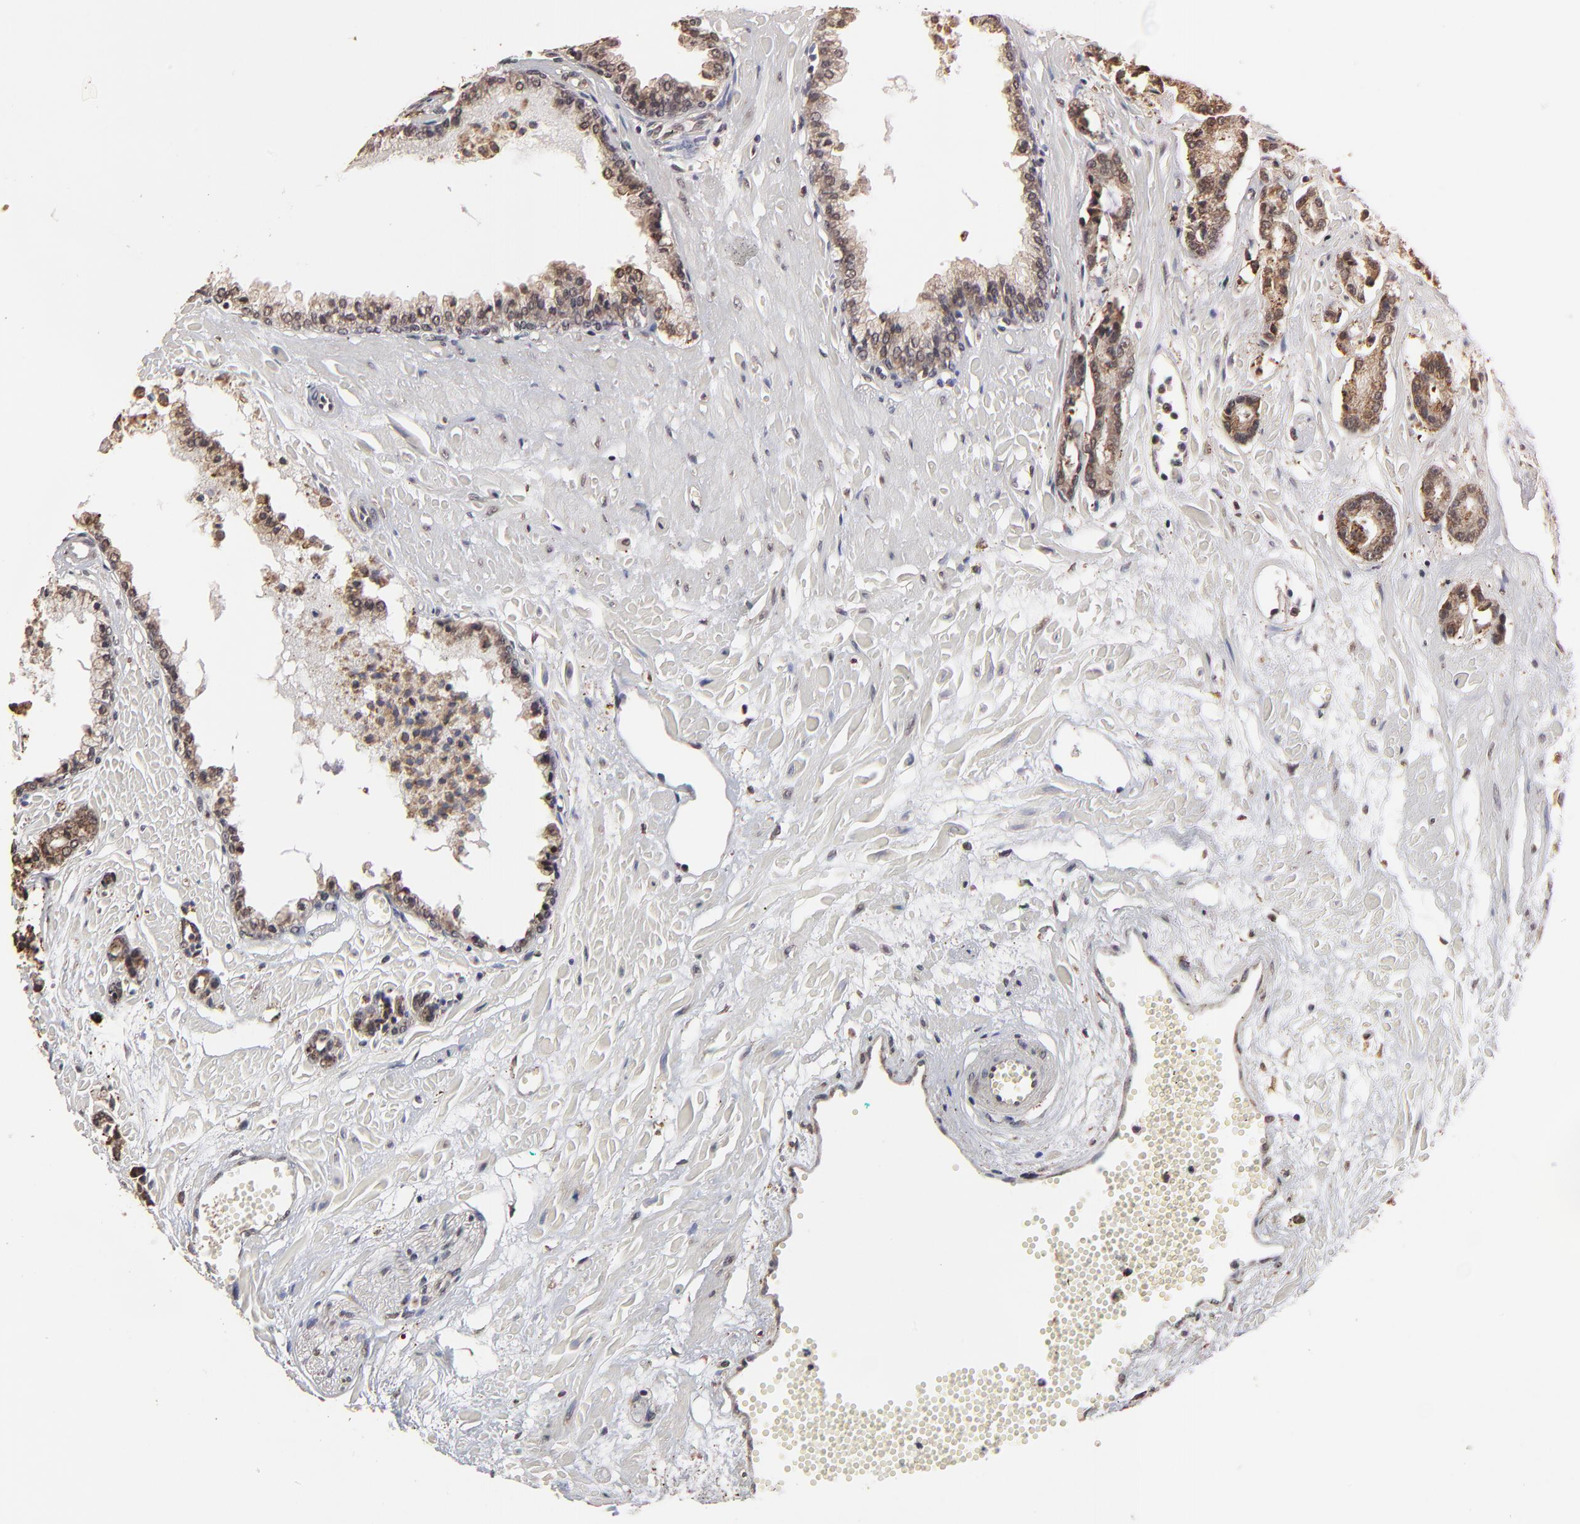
{"staining": {"intensity": "moderate", "quantity": ">75%", "location": "cytoplasmic/membranous"}, "tissue": "prostate cancer", "cell_type": "Tumor cells", "image_type": "cancer", "snomed": [{"axis": "morphology", "description": "Adenocarcinoma, High grade"}, {"axis": "topography", "description": "Prostate"}], "caption": "Immunohistochemistry (IHC) micrograph of prostate cancer (adenocarcinoma (high-grade)) stained for a protein (brown), which exhibits medium levels of moderate cytoplasmic/membranous staining in approximately >75% of tumor cells.", "gene": "CHM", "patient": {"sex": "male", "age": 56}}